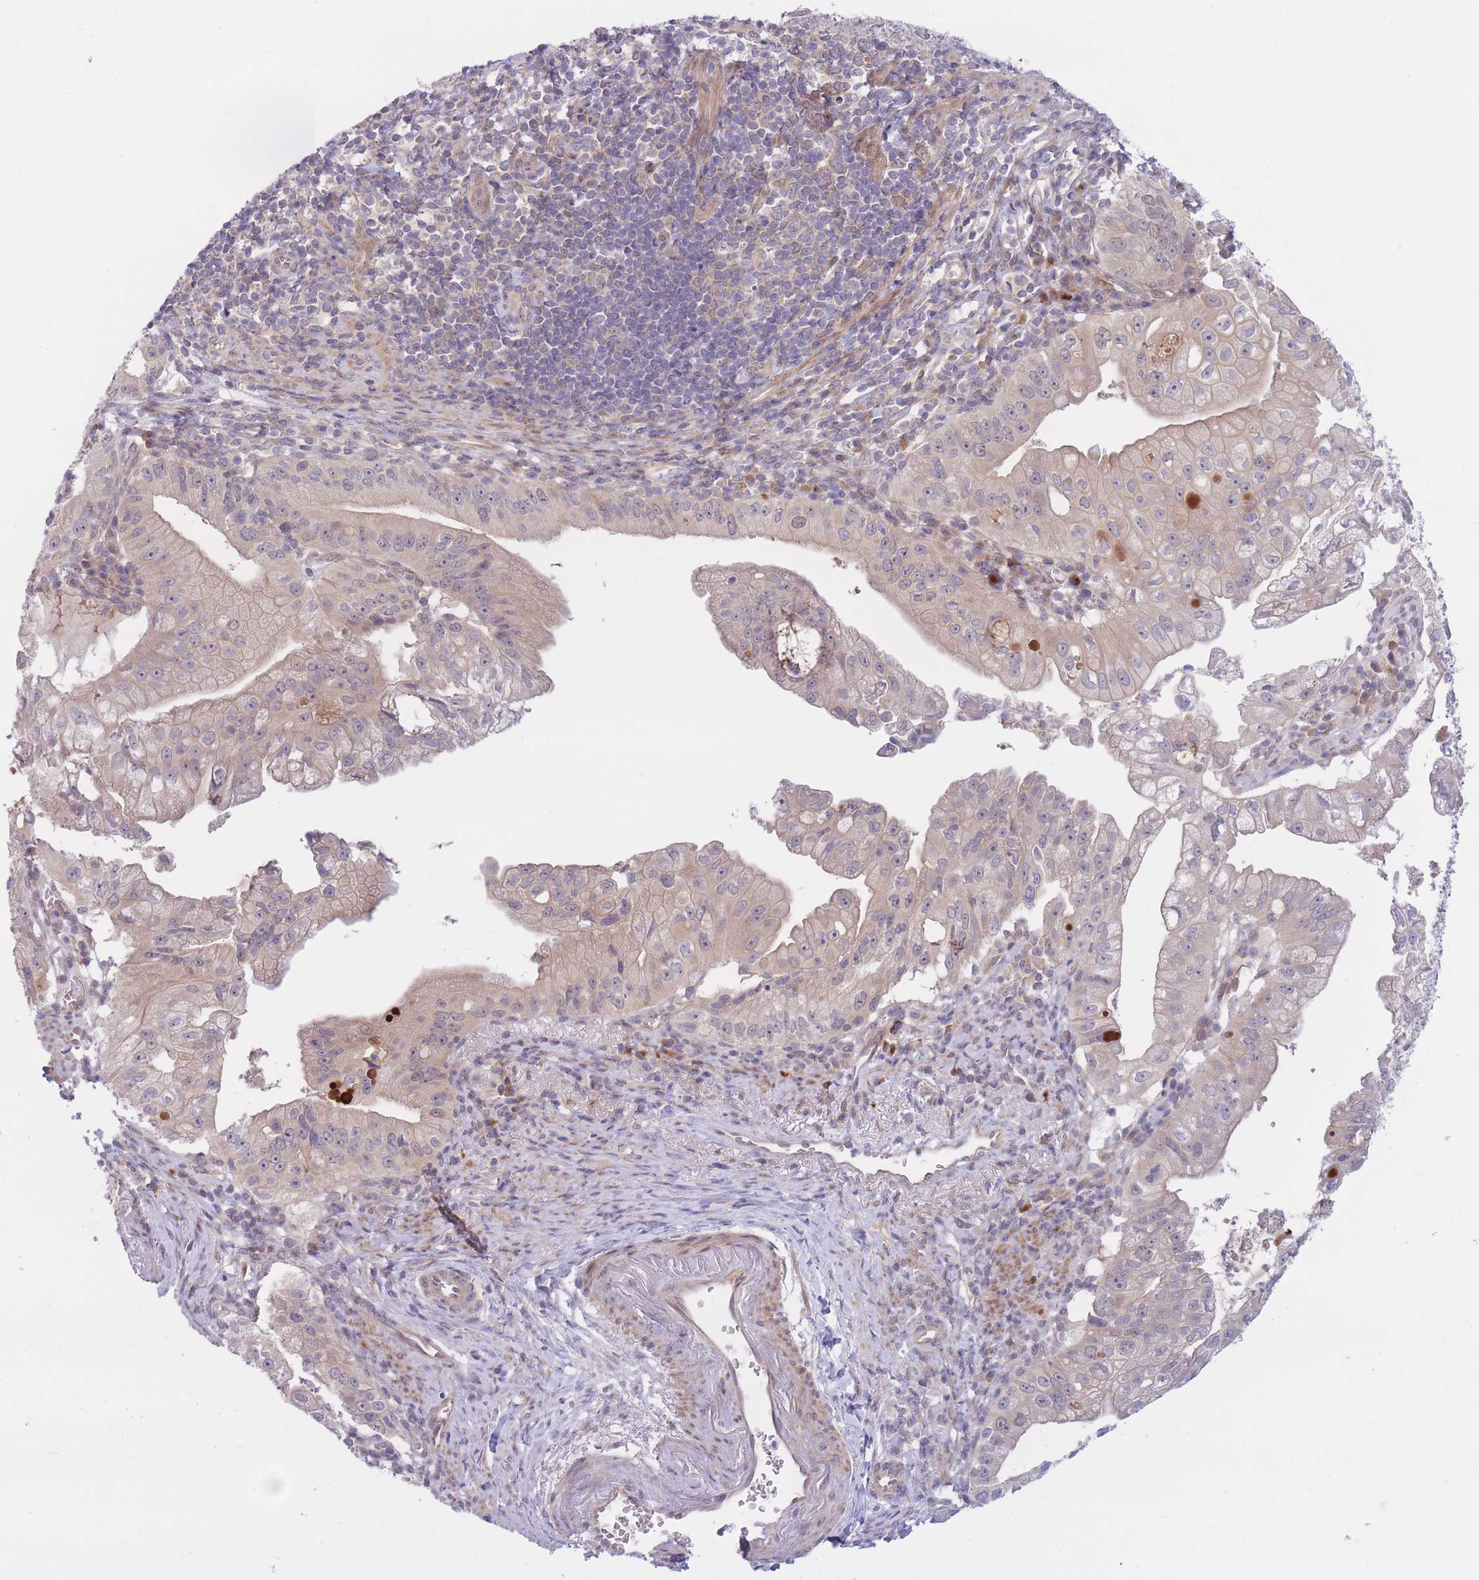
{"staining": {"intensity": "weak", "quantity": "25%-75%", "location": "cytoplasmic/membranous"}, "tissue": "pancreatic cancer", "cell_type": "Tumor cells", "image_type": "cancer", "snomed": [{"axis": "morphology", "description": "Adenocarcinoma, NOS"}, {"axis": "topography", "description": "Pancreas"}], "caption": "Protein analysis of pancreatic cancer (adenocarcinoma) tissue reveals weak cytoplasmic/membranous expression in about 25%-75% of tumor cells.", "gene": "CDC25B", "patient": {"sex": "male", "age": 70}}